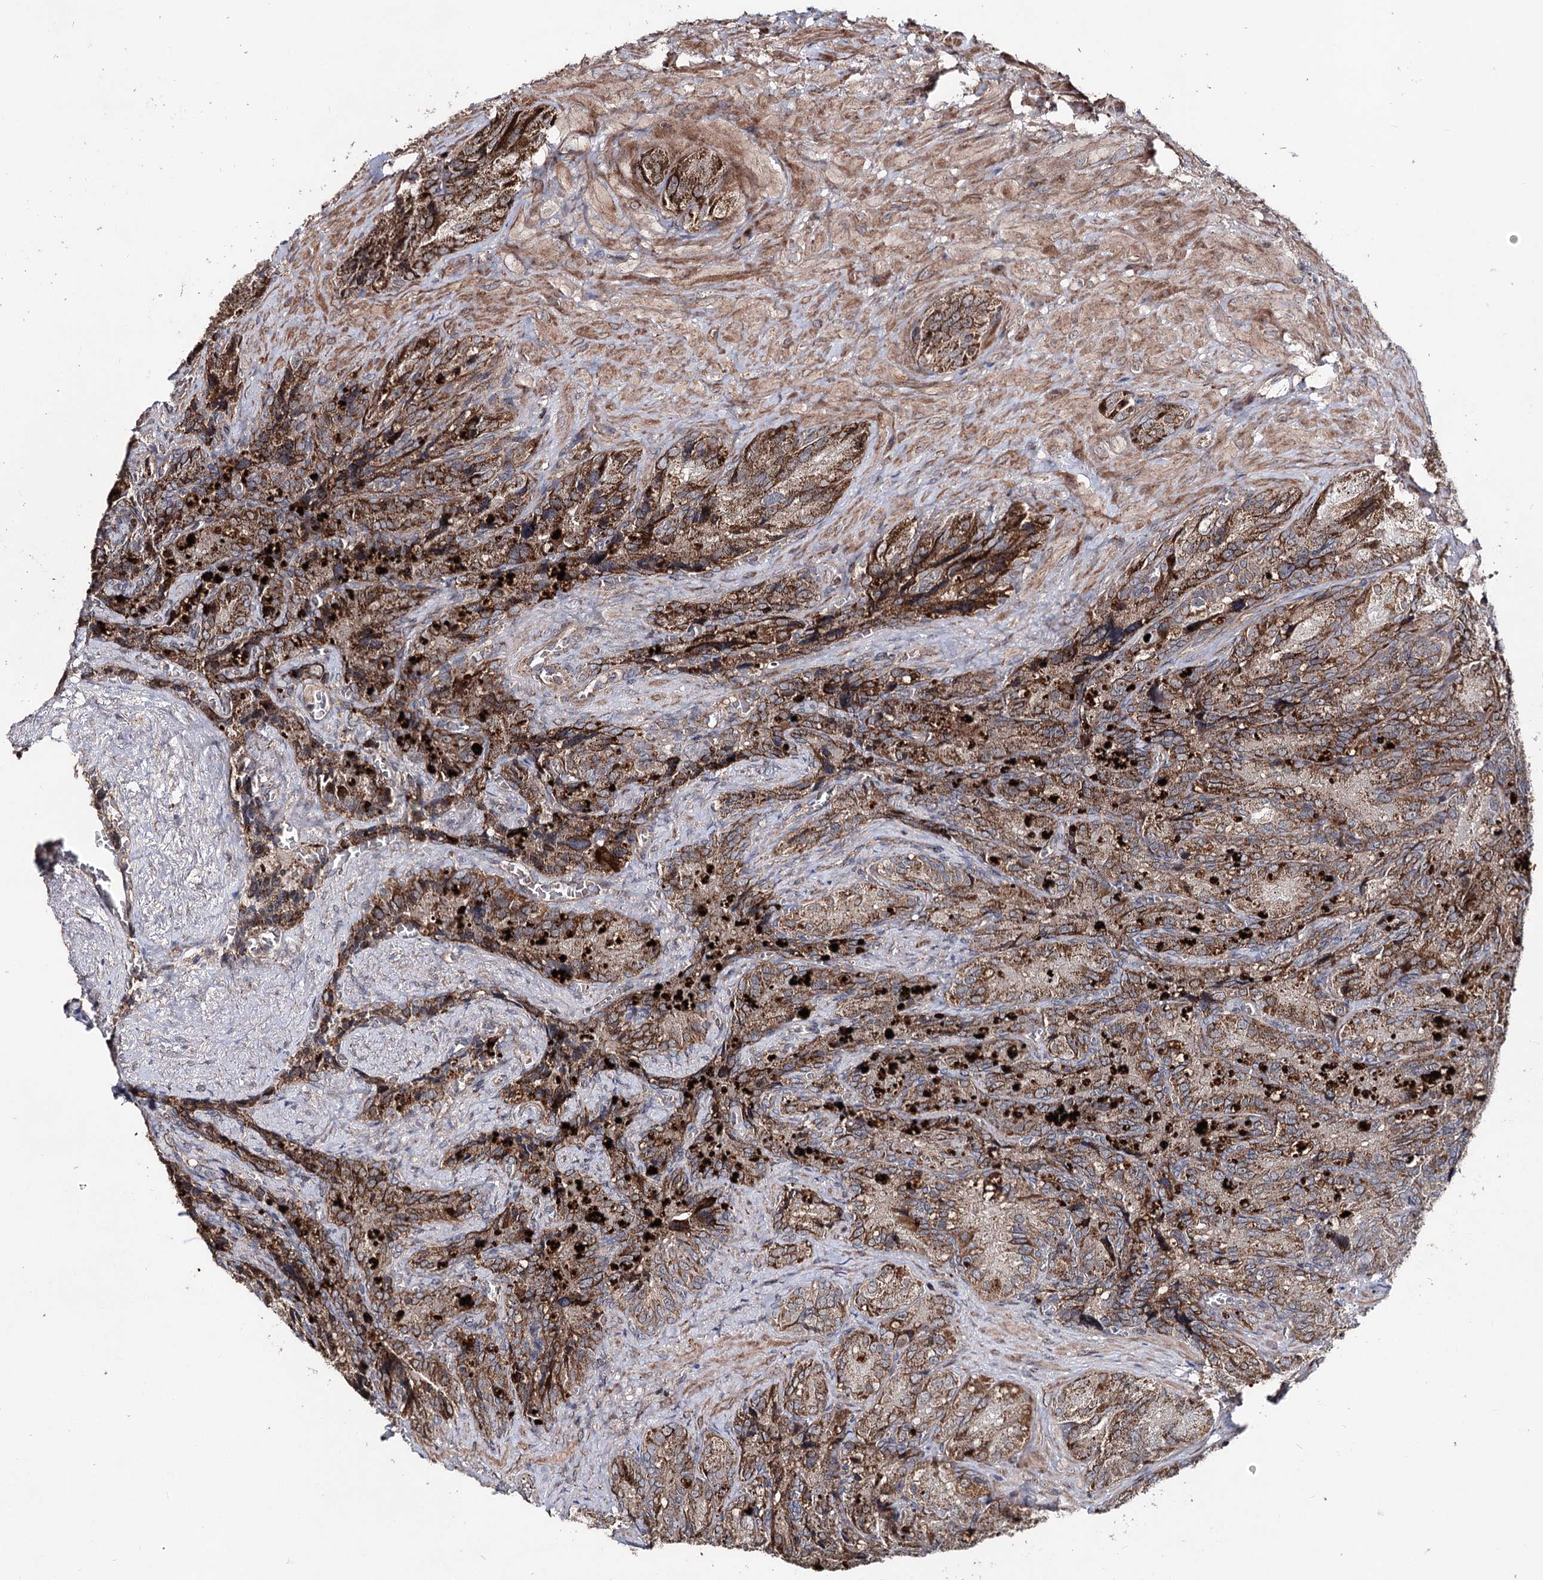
{"staining": {"intensity": "moderate", "quantity": ">75%", "location": "cytoplasmic/membranous"}, "tissue": "seminal vesicle", "cell_type": "Glandular cells", "image_type": "normal", "snomed": [{"axis": "morphology", "description": "Normal tissue, NOS"}, {"axis": "topography", "description": "Seminal veicle"}], "caption": "This histopathology image displays immunohistochemistry (IHC) staining of benign human seminal vesicle, with medium moderate cytoplasmic/membranous staining in about >75% of glandular cells.", "gene": "MINDY3", "patient": {"sex": "male", "age": 62}}